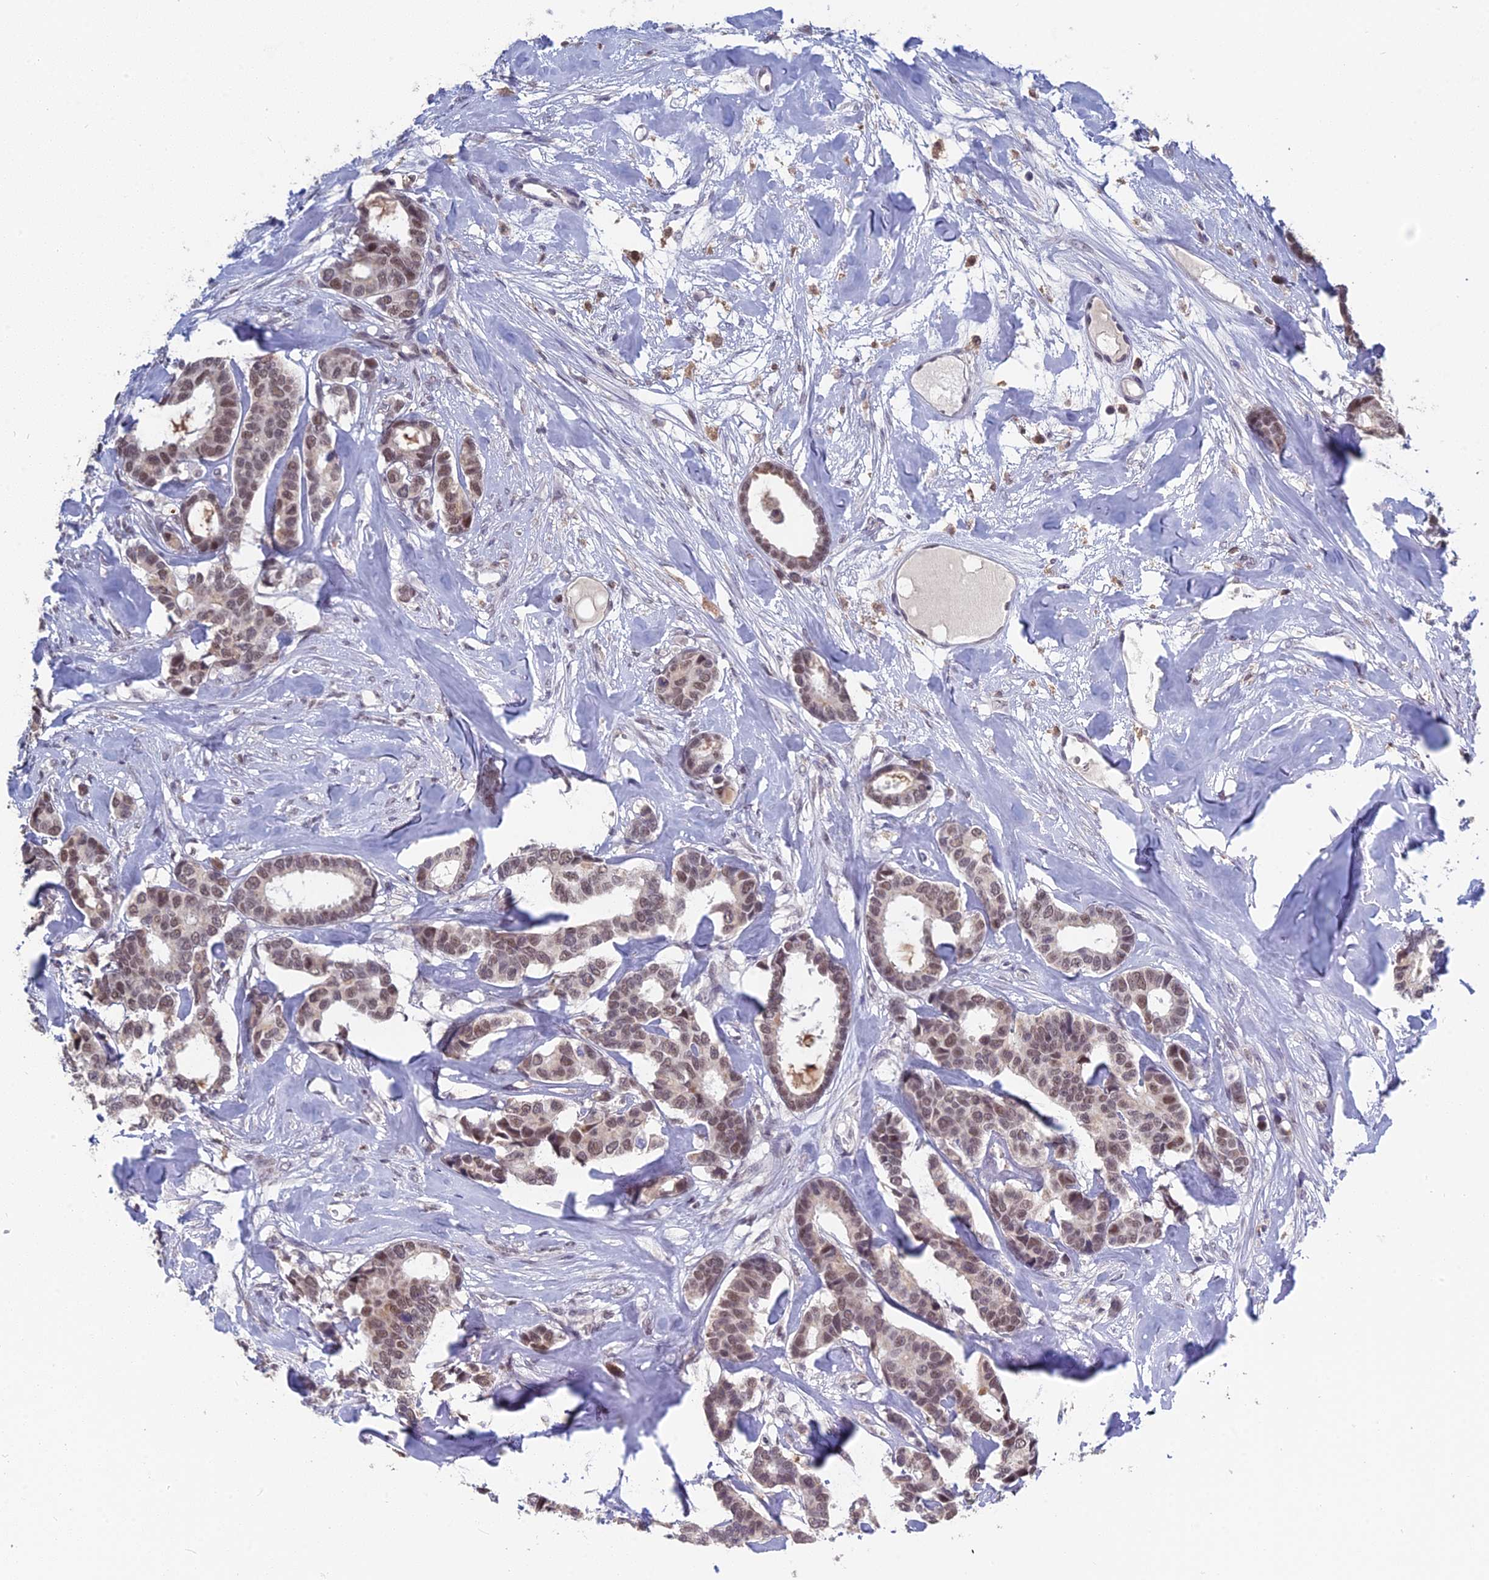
{"staining": {"intensity": "weak", "quantity": ">75%", "location": "nuclear"}, "tissue": "breast cancer", "cell_type": "Tumor cells", "image_type": "cancer", "snomed": [{"axis": "morphology", "description": "Duct carcinoma"}, {"axis": "topography", "description": "Breast"}], "caption": "The immunohistochemical stain labels weak nuclear expression in tumor cells of invasive ductal carcinoma (breast) tissue.", "gene": "MT-CO3", "patient": {"sex": "female", "age": 87}}